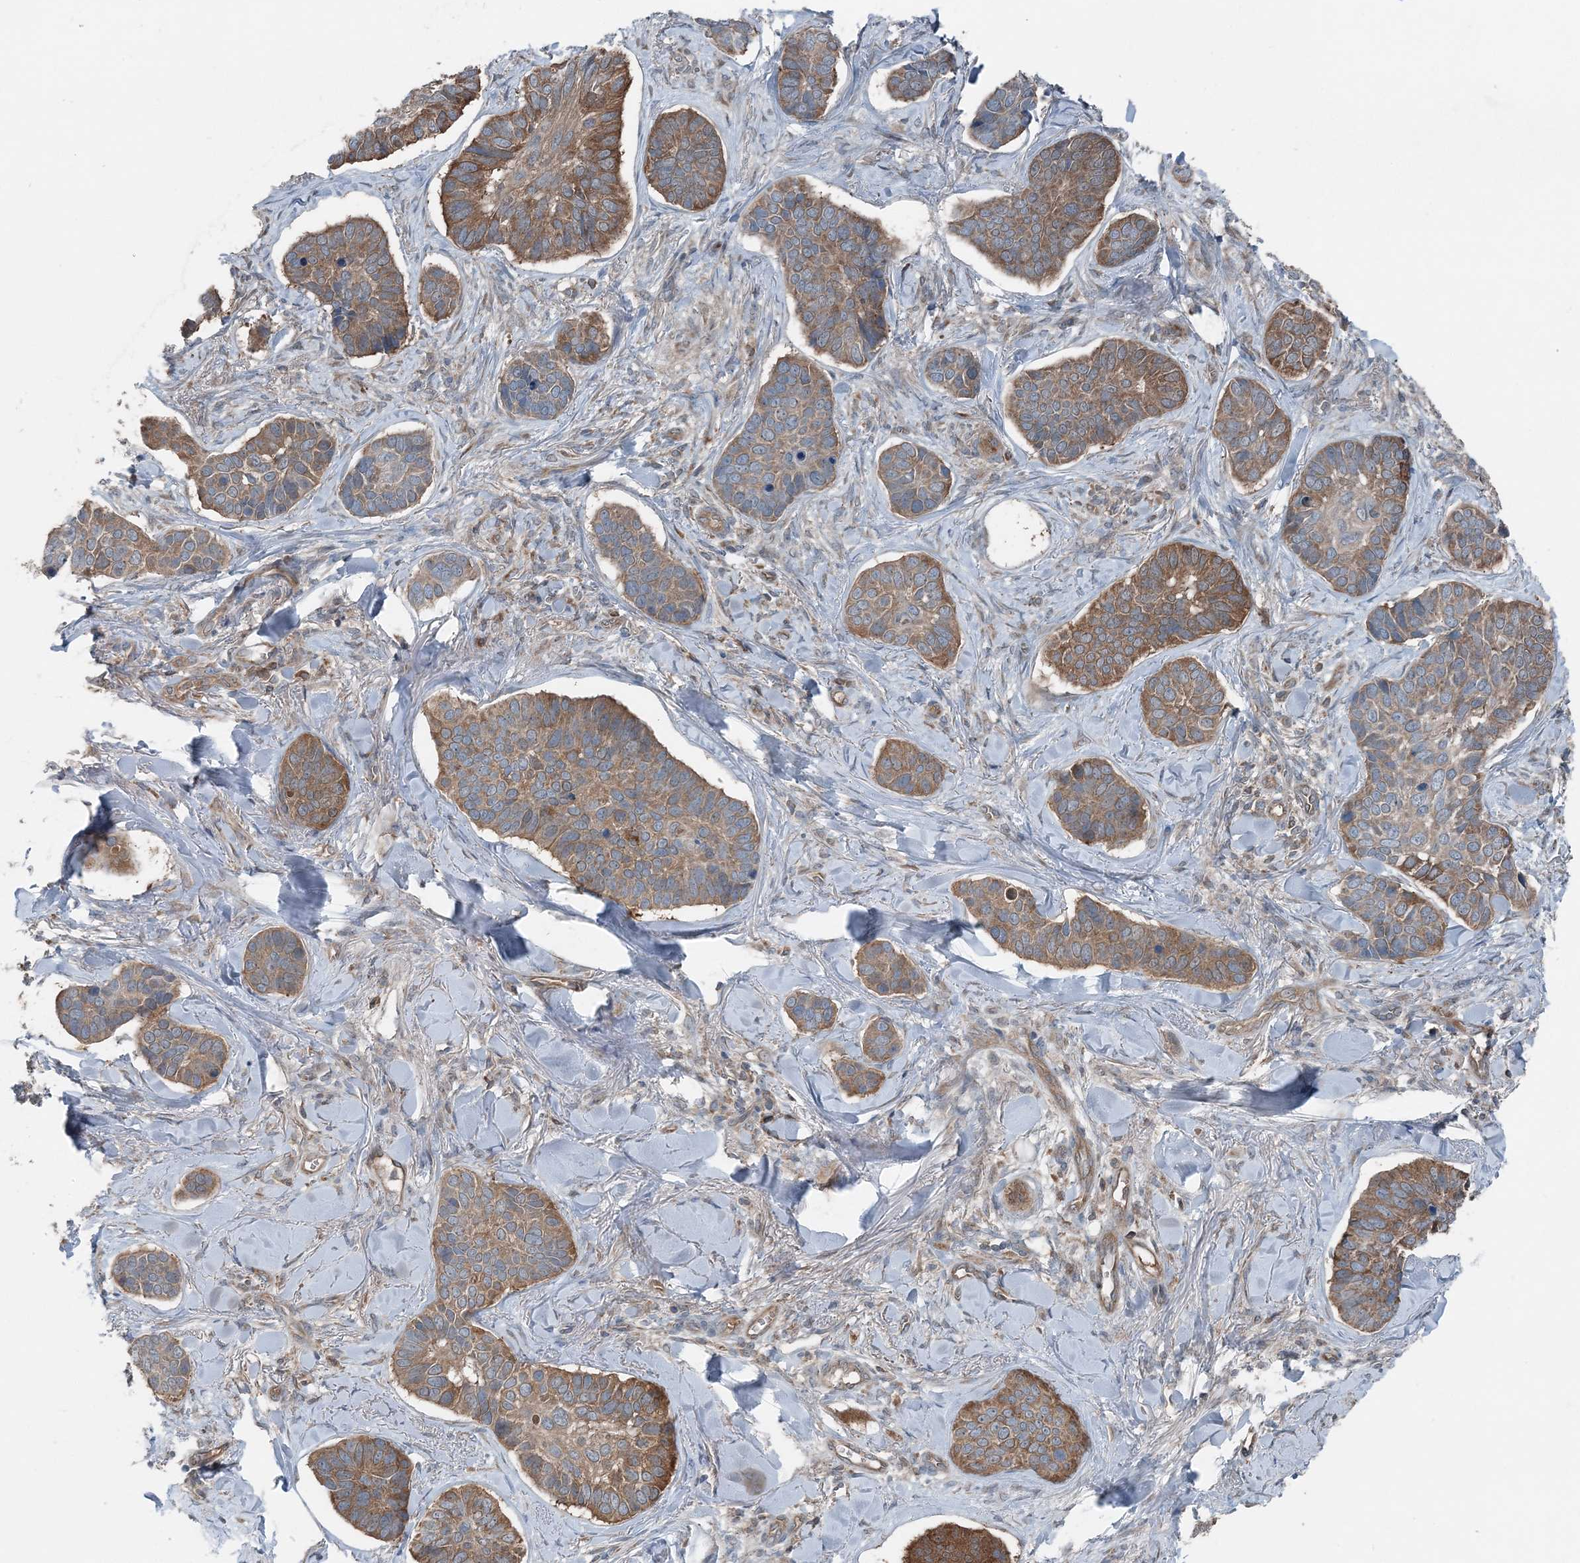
{"staining": {"intensity": "moderate", "quantity": ">75%", "location": "cytoplasmic/membranous"}, "tissue": "skin cancer", "cell_type": "Tumor cells", "image_type": "cancer", "snomed": [{"axis": "morphology", "description": "Basal cell carcinoma"}, {"axis": "topography", "description": "Skin"}], "caption": "Human basal cell carcinoma (skin) stained for a protein (brown) demonstrates moderate cytoplasmic/membranous positive expression in approximately >75% of tumor cells.", "gene": "ASNSD1", "patient": {"sex": "male", "age": 62}}